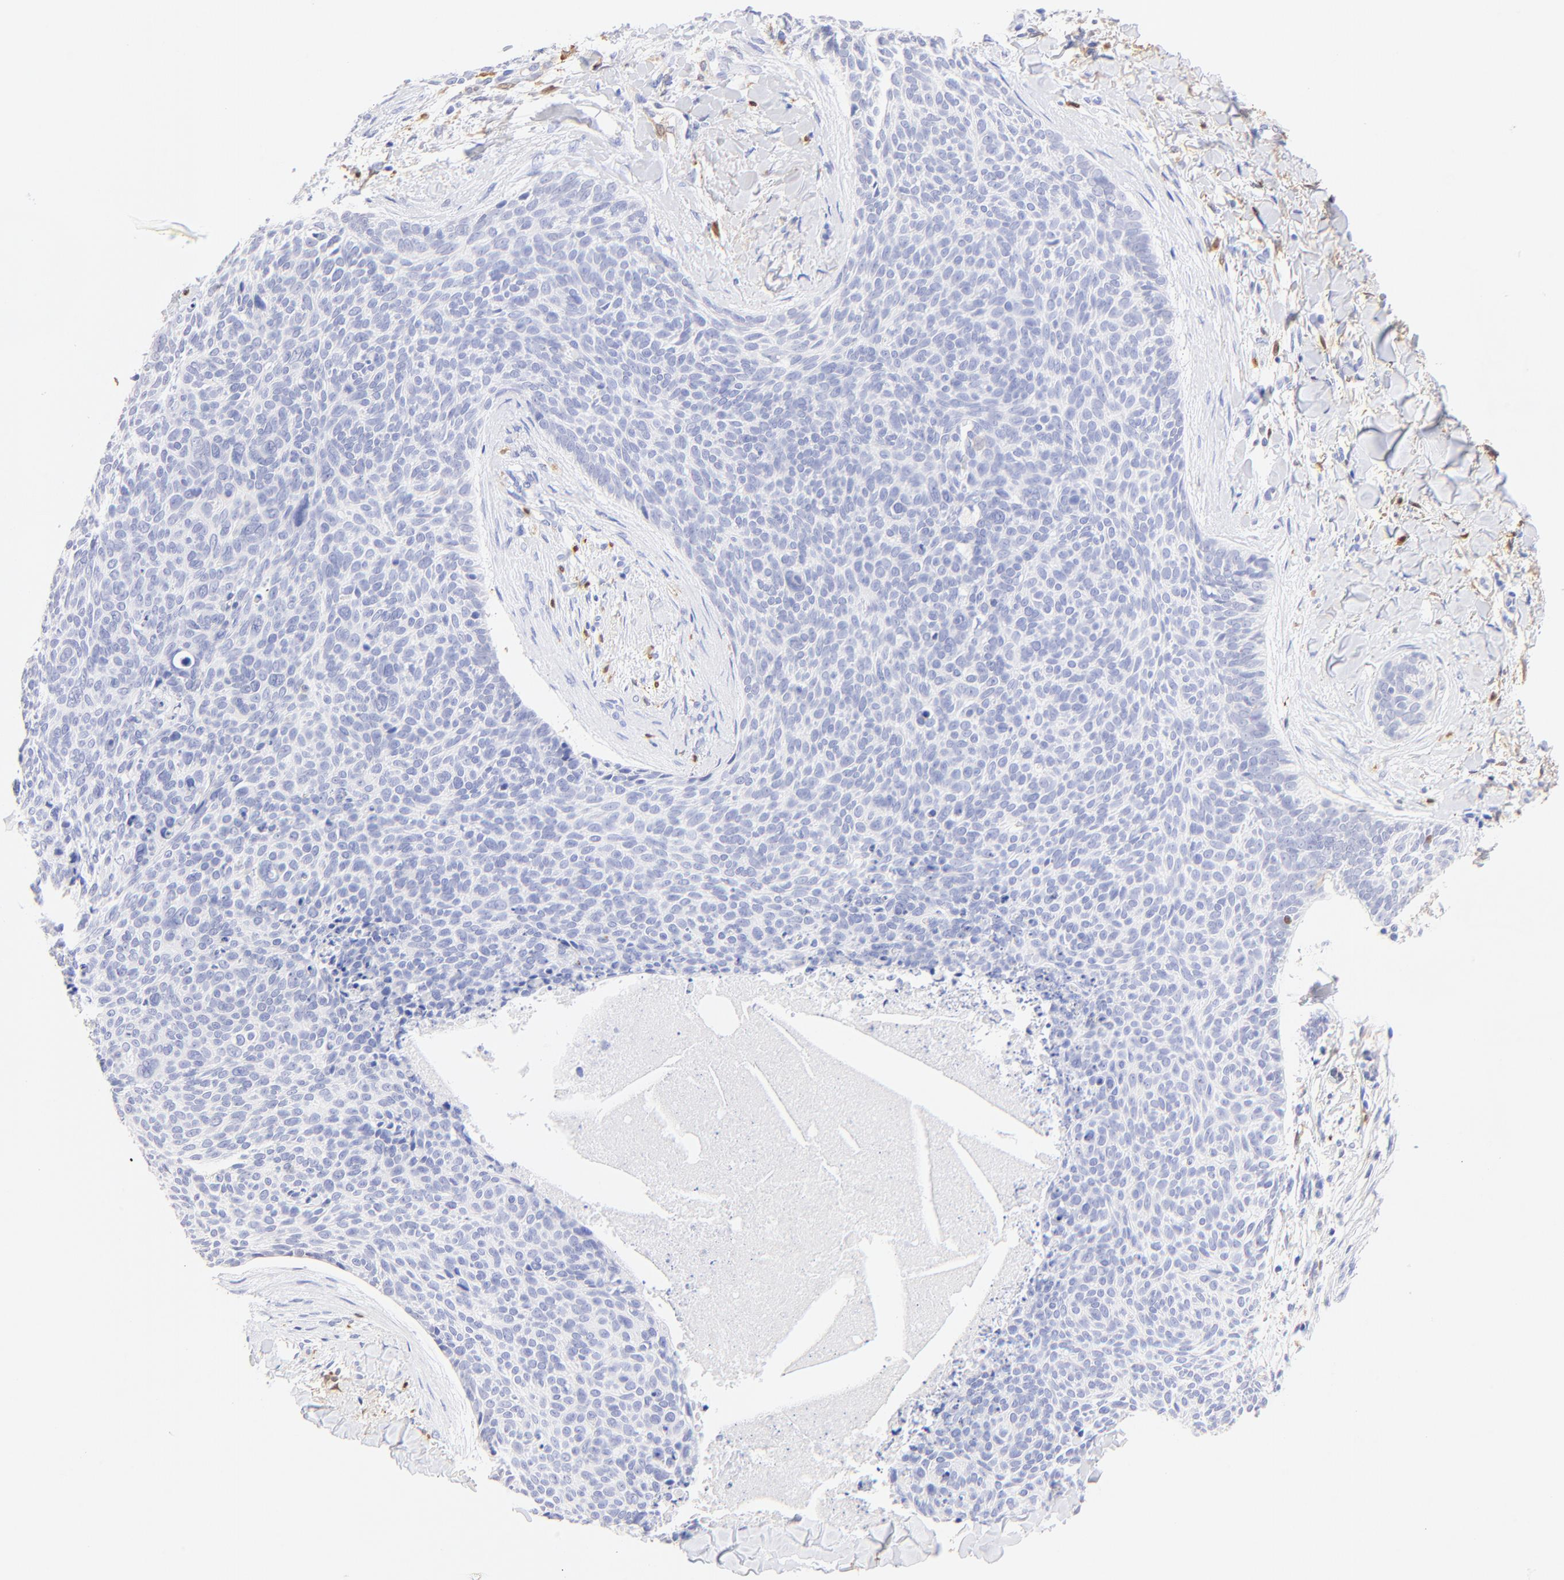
{"staining": {"intensity": "negative", "quantity": "none", "location": "none"}, "tissue": "skin cancer", "cell_type": "Tumor cells", "image_type": "cancer", "snomed": [{"axis": "morphology", "description": "Normal tissue, NOS"}, {"axis": "morphology", "description": "Basal cell carcinoma"}, {"axis": "topography", "description": "Skin"}], "caption": "Tumor cells show no significant staining in skin cancer (basal cell carcinoma).", "gene": "ALDH1A1", "patient": {"sex": "female", "age": 57}}